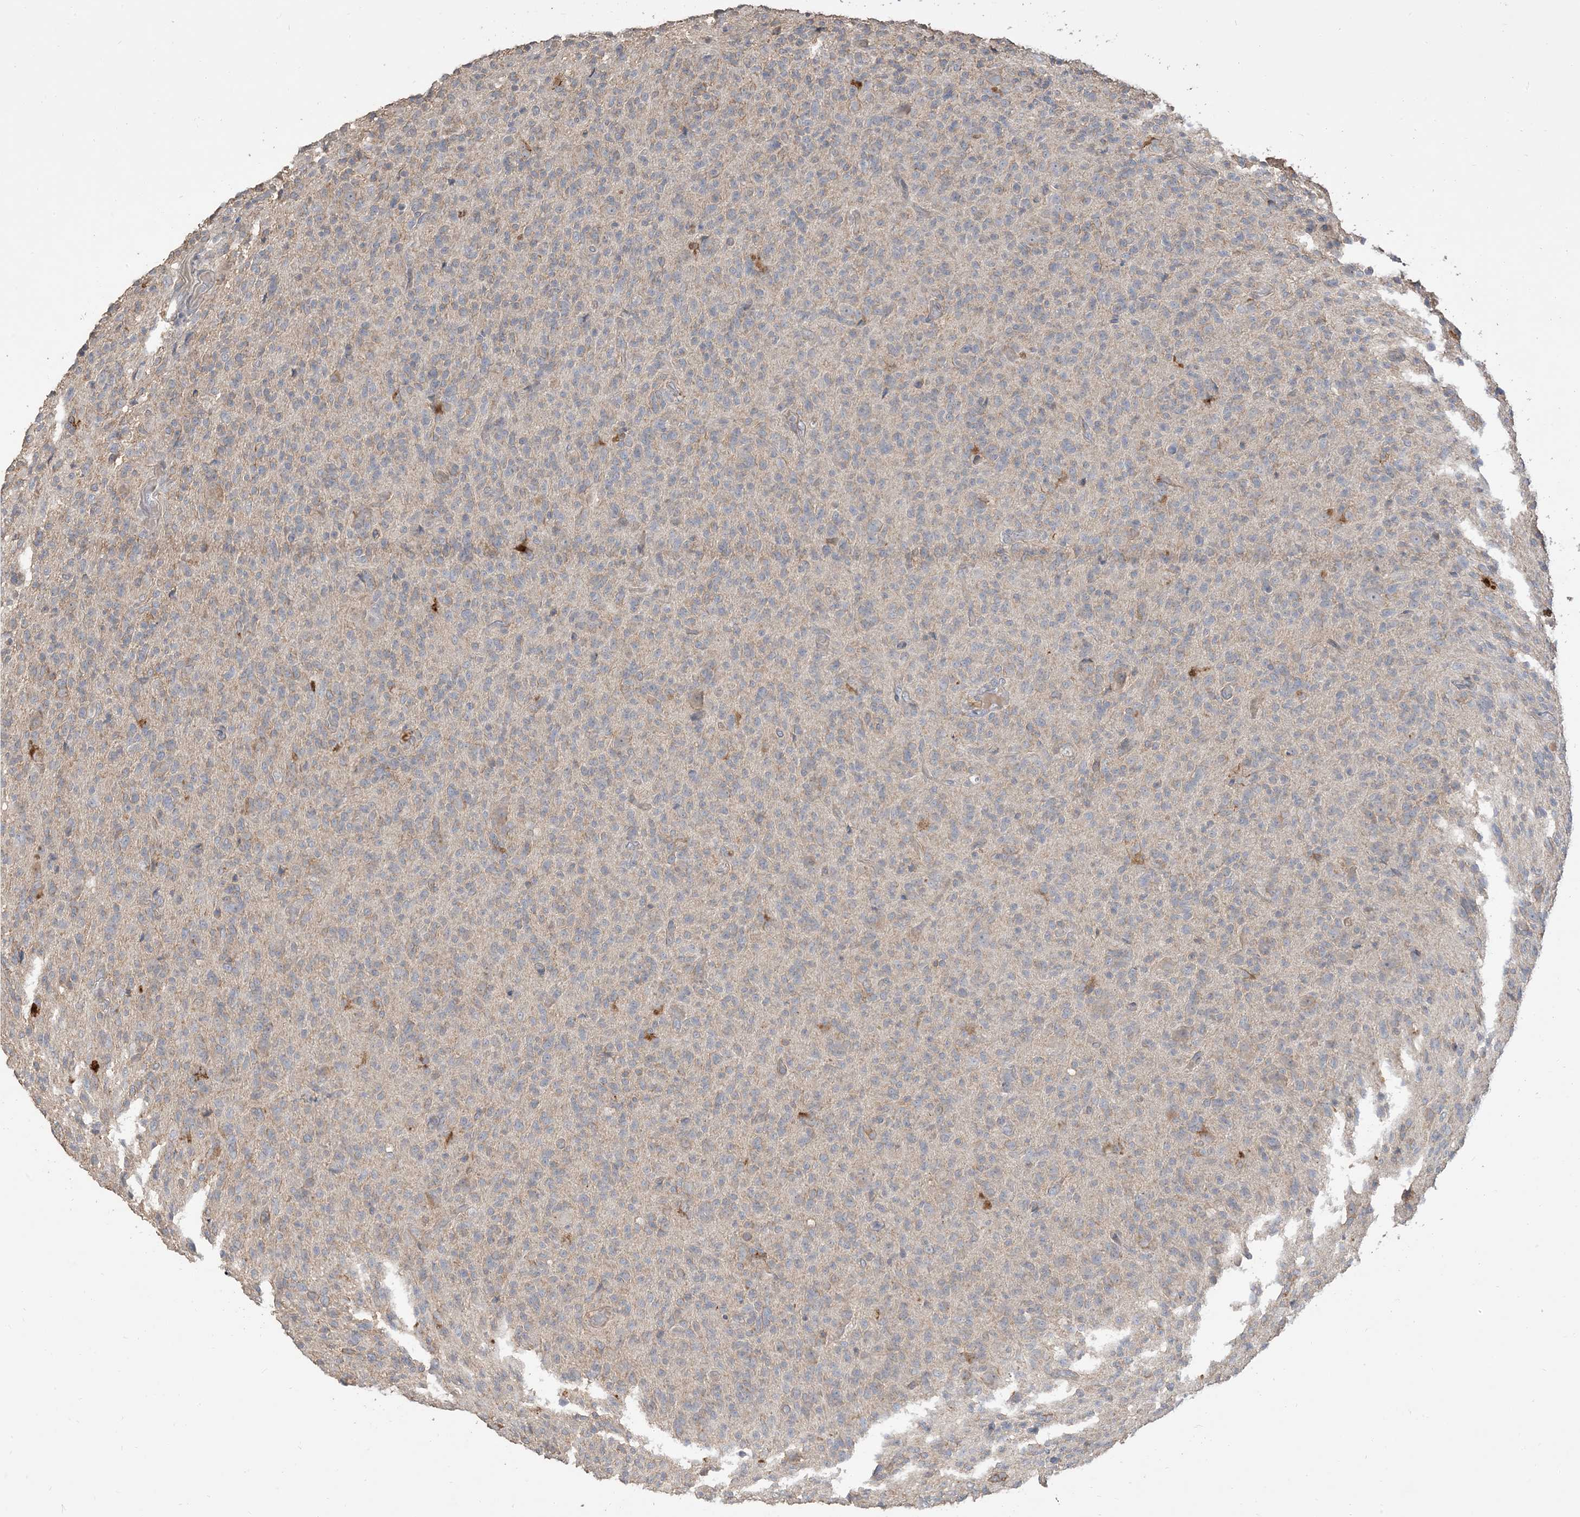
{"staining": {"intensity": "negative", "quantity": "none", "location": "none"}, "tissue": "glioma", "cell_type": "Tumor cells", "image_type": "cancer", "snomed": [{"axis": "morphology", "description": "Glioma, malignant, High grade"}, {"axis": "topography", "description": "Brain"}], "caption": "This is an IHC image of human glioma. There is no staining in tumor cells.", "gene": "RNF175", "patient": {"sex": "female", "age": 57}}